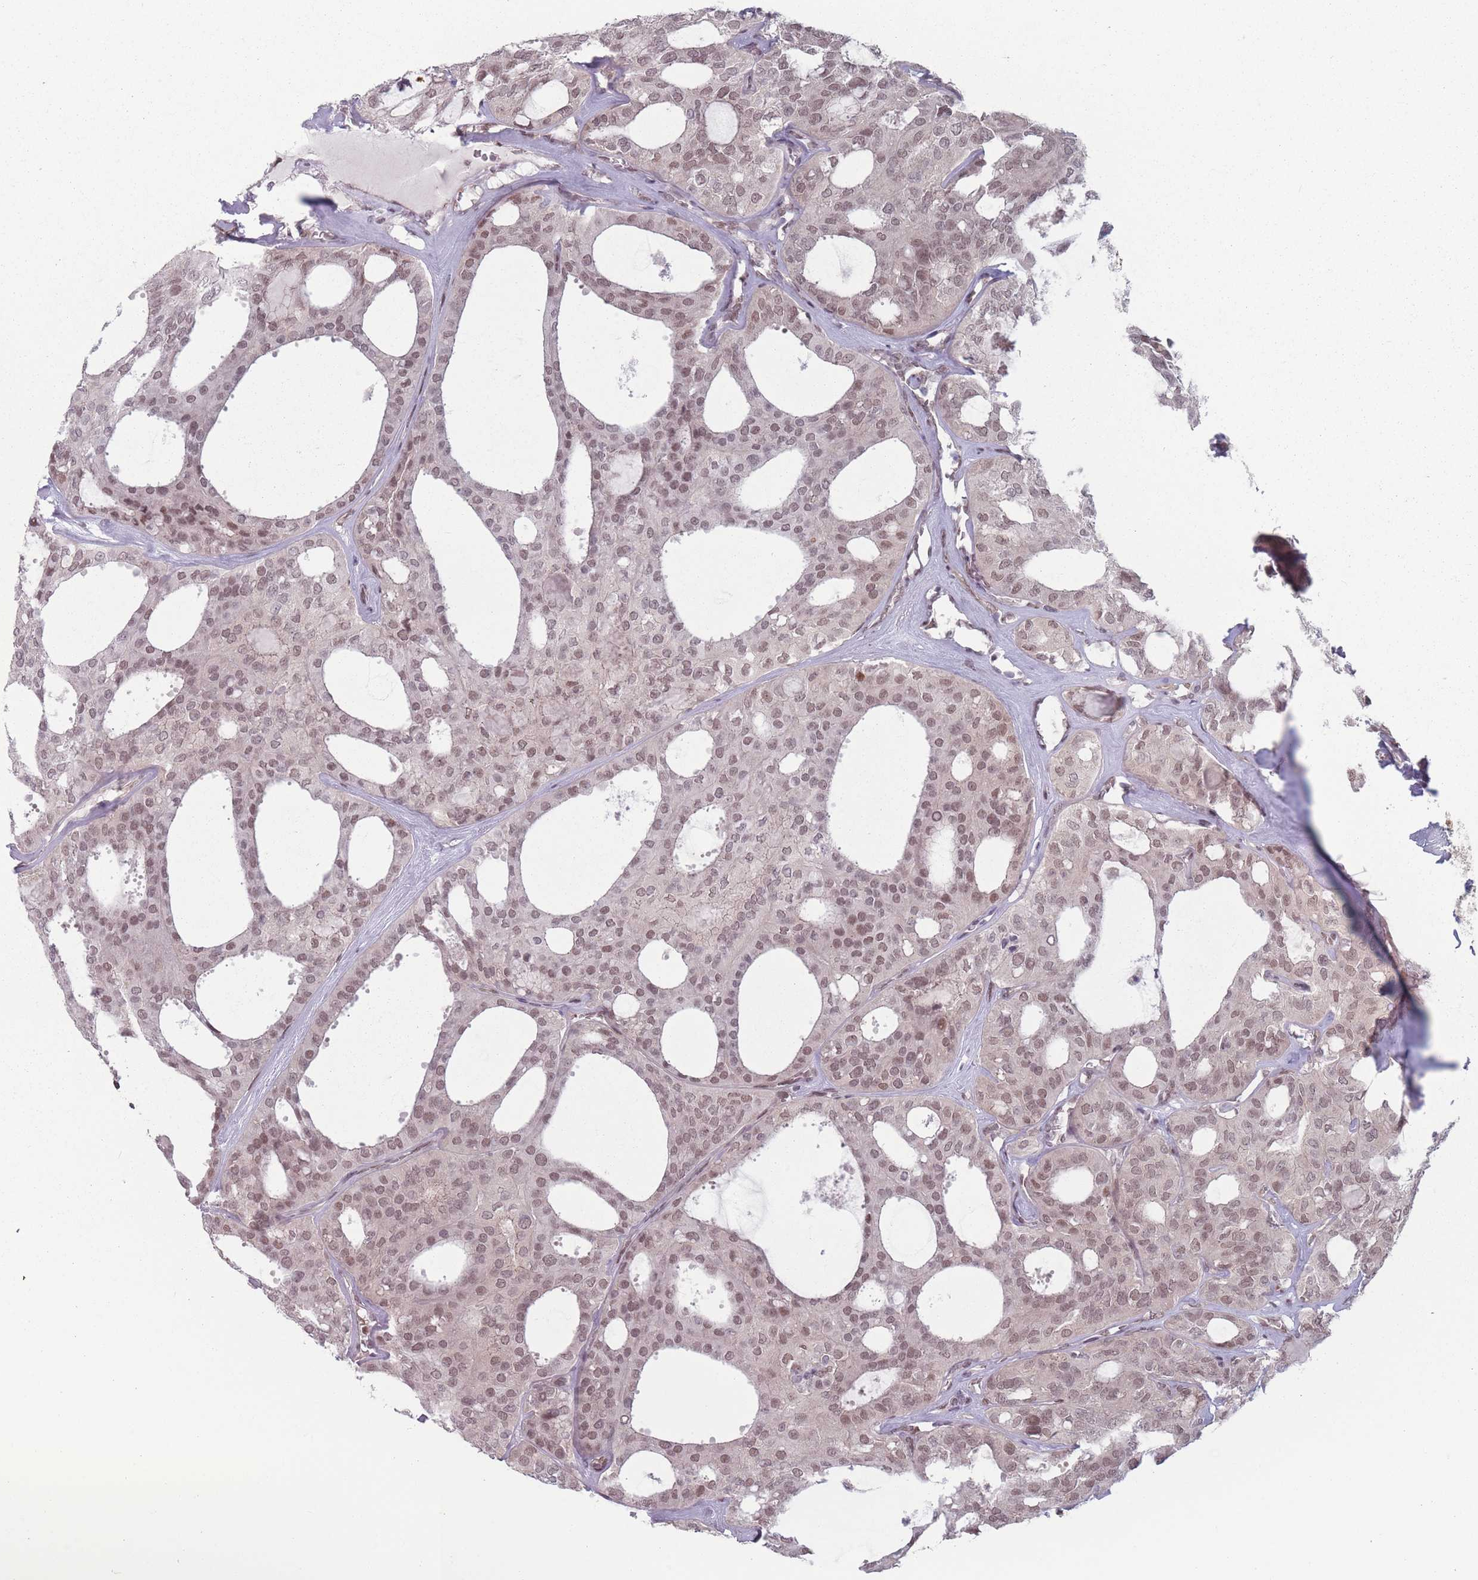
{"staining": {"intensity": "moderate", "quantity": ">75%", "location": "nuclear"}, "tissue": "thyroid cancer", "cell_type": "Tumor cells", "image_type": "cancer", "snomed": [{"axis": "morphology", "description": "Follicular adenoma carcinoma, NOS"}, {"axis": "topography", "description": "Thyroid gland"}], "caption": "Immunohistochemistry (IHC) photomicrograph of human thyroid follicular adenoma carcinoma stained for a protein (brown), which reveals medium levels of moderate nuclear expression in about >75% of tumor cells.", "gene": "SH3BGRL2", "patient": {"sex": "male", "age": 75}}